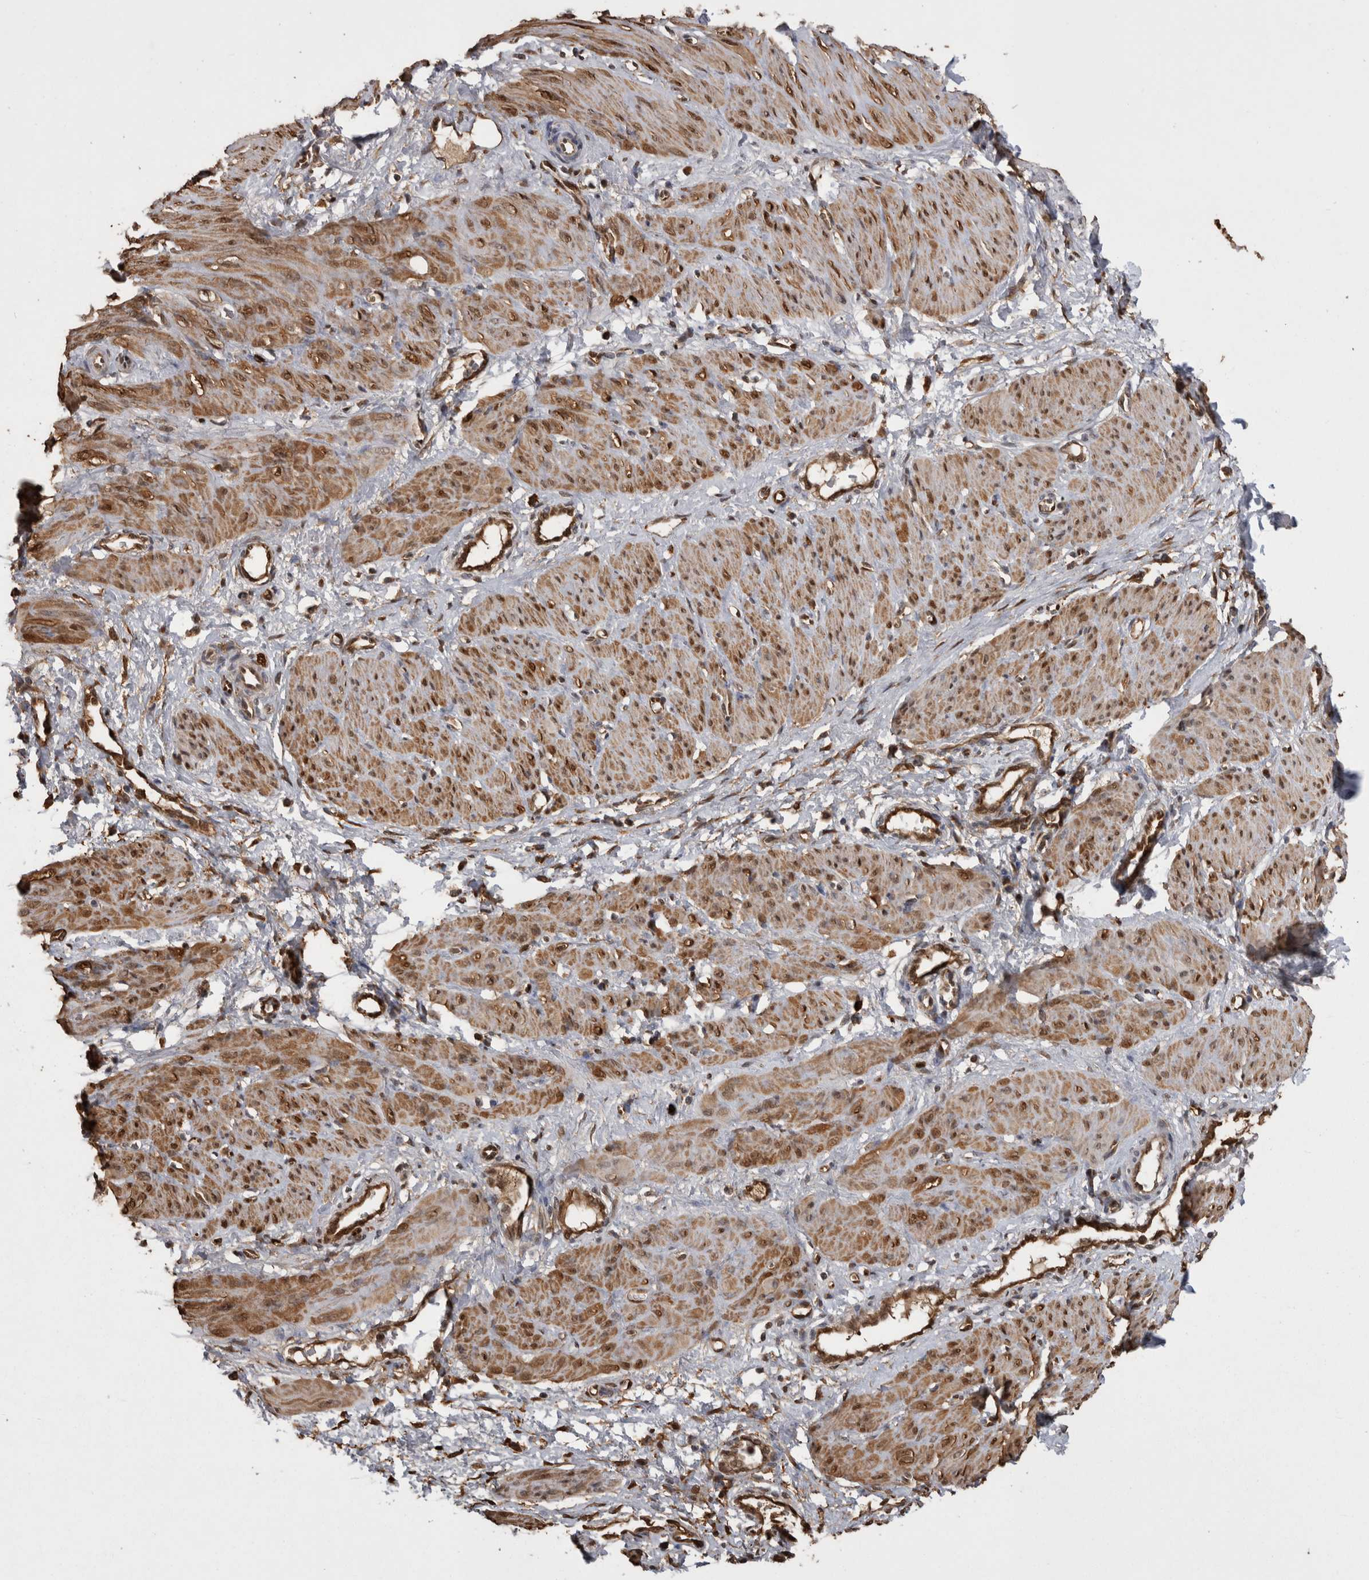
{"staining": {"intensity": "moderate", "quantity": "25%-75%", "location": "cytoplasmic/membranous,nuclear"}, "tissue": "smooth muscle", "cell_type": "Smooth muscle cells", "image_type": "normal", "snomed": [{"axis": "morphology", "description": "Normal tissue, NOS"}, {"axis": "topography", "description": "Endometrium"}], "caption": "Protein expression analysis of benign smooth muscle exhibits moderate cytoplasmic/membranous,nuclear positivity in about 25%-75% of smooth muscle cells.", "gene": "LXN", "patient": {"sex": "female", "age": 33}}